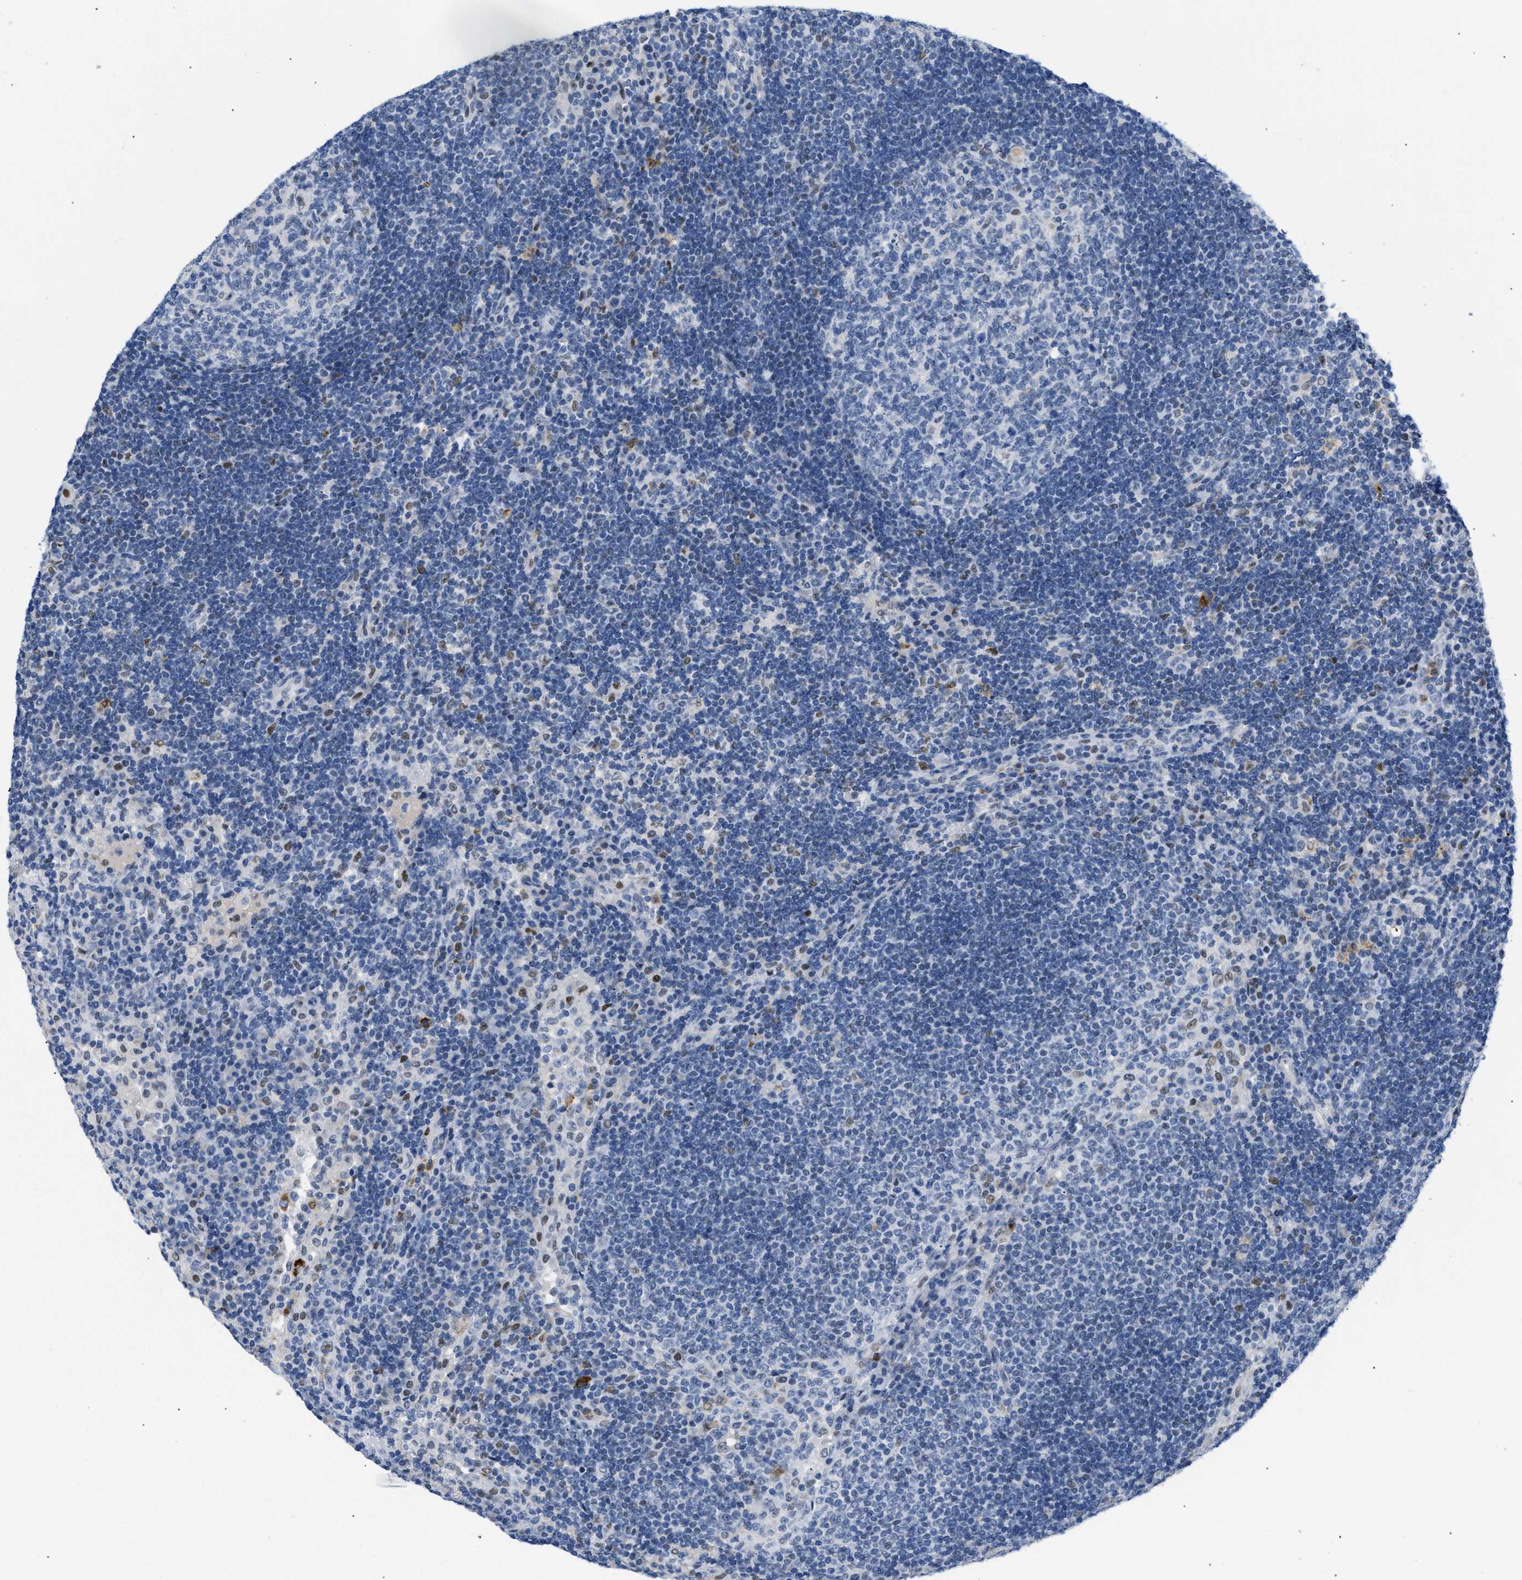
{"staining": {"intensity": "negative", "quantity": "none", "location": "none"}, "tissue": "lymph node", "cell_type": "Germinal center cells", "image_type": "normal", "snomed": [{"axis": "morphology", "description": "Normal tissue, NOS"}, {"axis": "topography", "description": "Lymph node"}], "caption": "Germinal center cells are negative for brown protein staining in normal lymph node. (Immunohistochemistry (ihc), brightfield microscopy, high magnification).", "gene": "BOLL", "patient": {"sex": "female", "age": 53}}